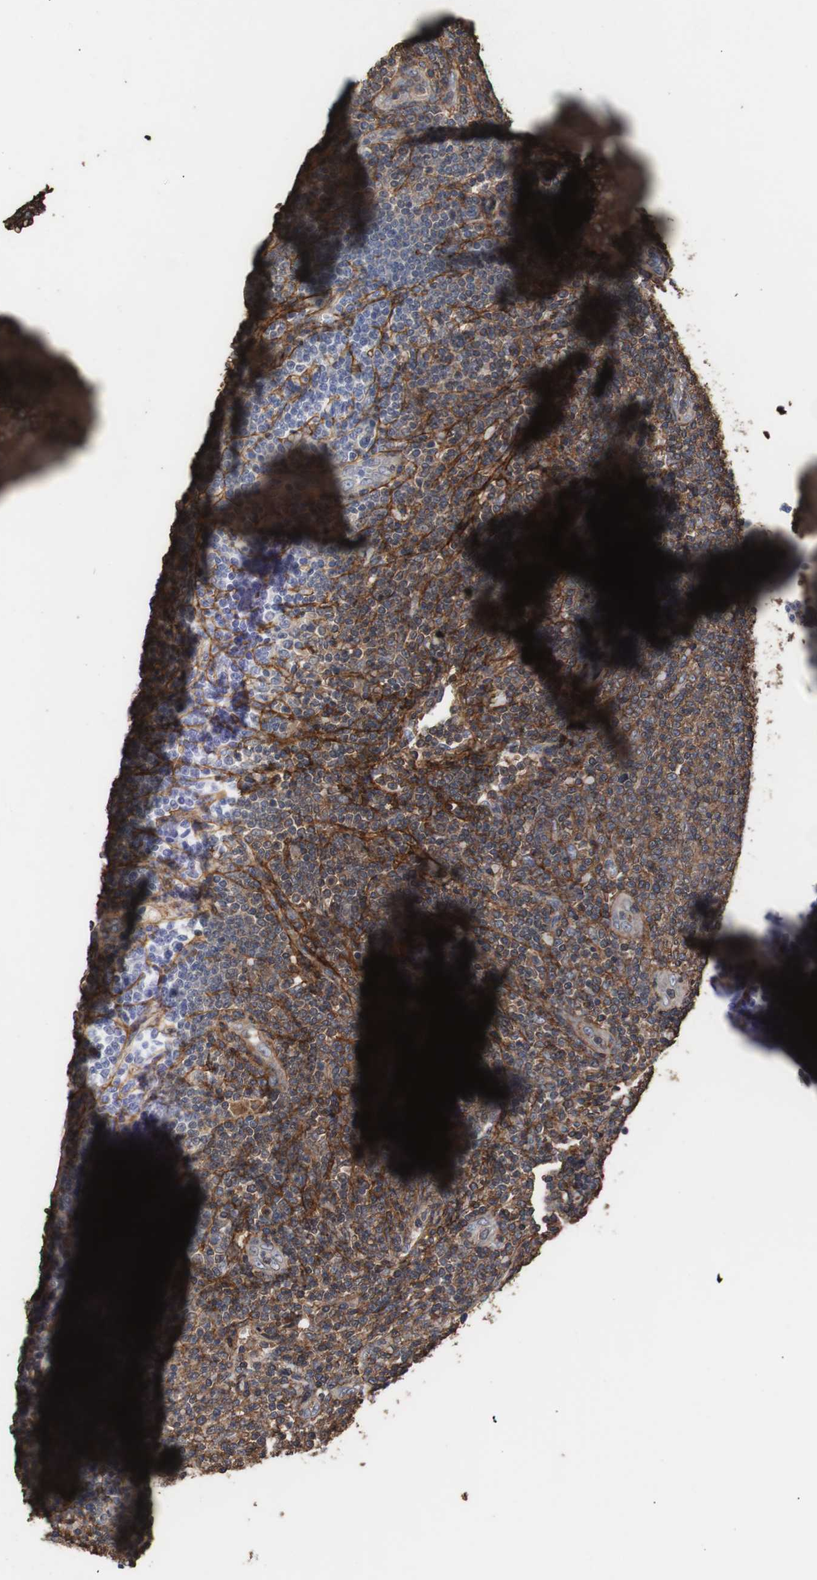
{"staining": {"intensity": "moderate", "quantity": "25%-75%", "location": "cytoplasmic/membranous"}, "tissue": "lymphoma", "cell_type": "Tumor cells", "image_type": "cancer", "snomed": [{"axis": "morphology", "description": "Malignant lymphoma, non-Hodgkin's type, Low grade"}, {"axis": "topography", "description": "Lymph node"}], "caption": "Protein expression analysis of human lymphoma reveals moderate cytoplasmic/membranous positivity in about 25%-75% of tumor cells. (IHC, brightfield microscopy, high magnification).", "gene": "COL6A2", "patient": {"sex": "male", "age": 66}}